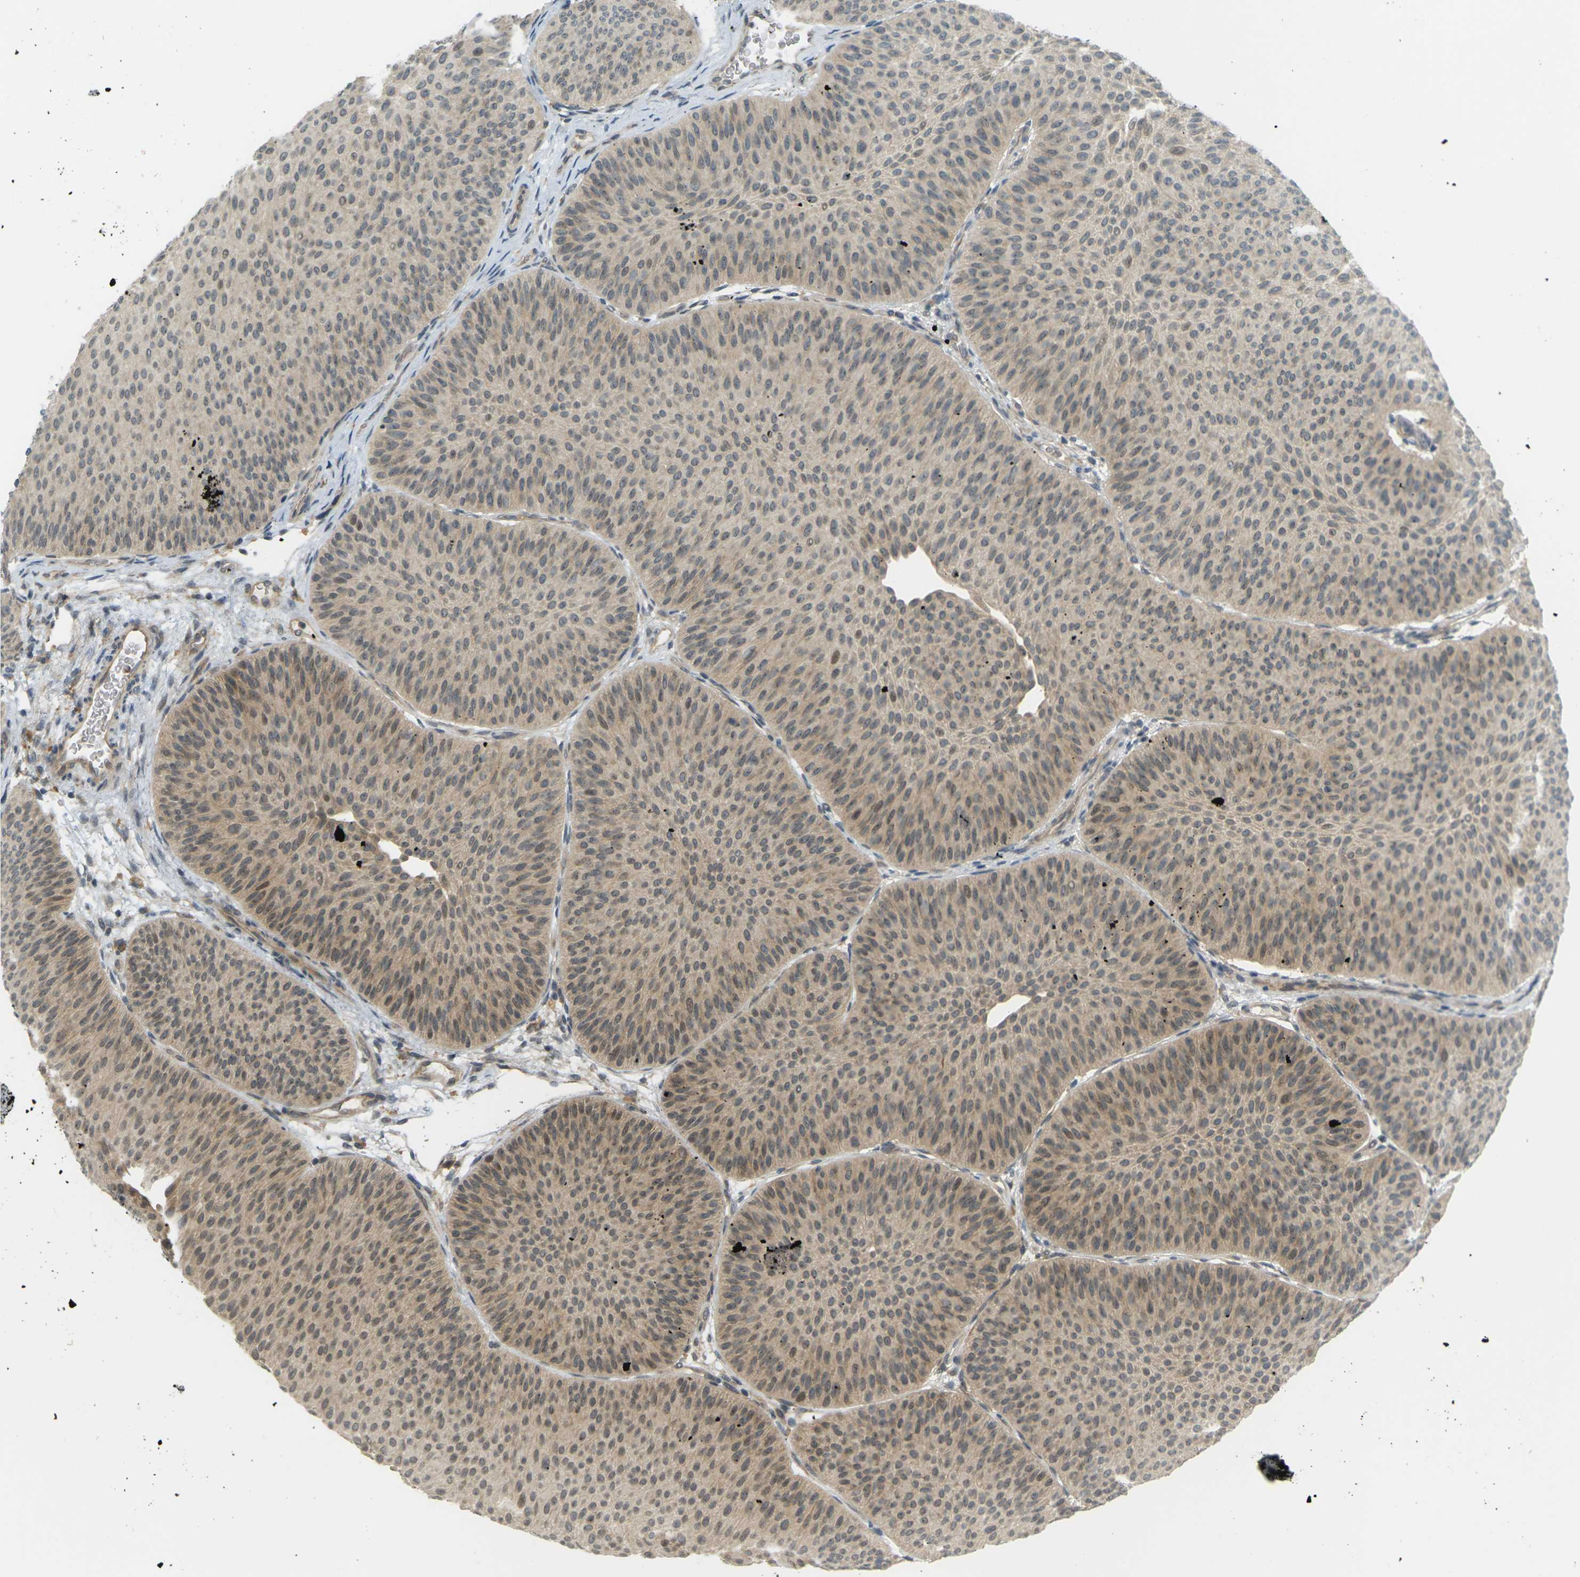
{"staining": {"intensity": "weak", "quantity": ">75%", "location": "cytoplasmic/membranous"}, "tissue": "urothelial cancer", "cell_type": "Tumor cells", "image_type": "cancer", "snomed": [{"axis": "morphology", "description": "Urothelial carcinoma, Low grade"}, {"axis": "topography", "description": "Urinary bladder"}], "caption": "Immunohistochemistry (IHC) photomicrograph of neoplastic tissue: human urothelial cancer stained using IHC demonstrates low levels of weak protein expression localized specifically in the cytoplasmic/membranous of tumor cells, appearing as a cytoplasmic/membranous brown color.", "gene": "SOCS6", "patient": {"sex": "female", "age": 60}}